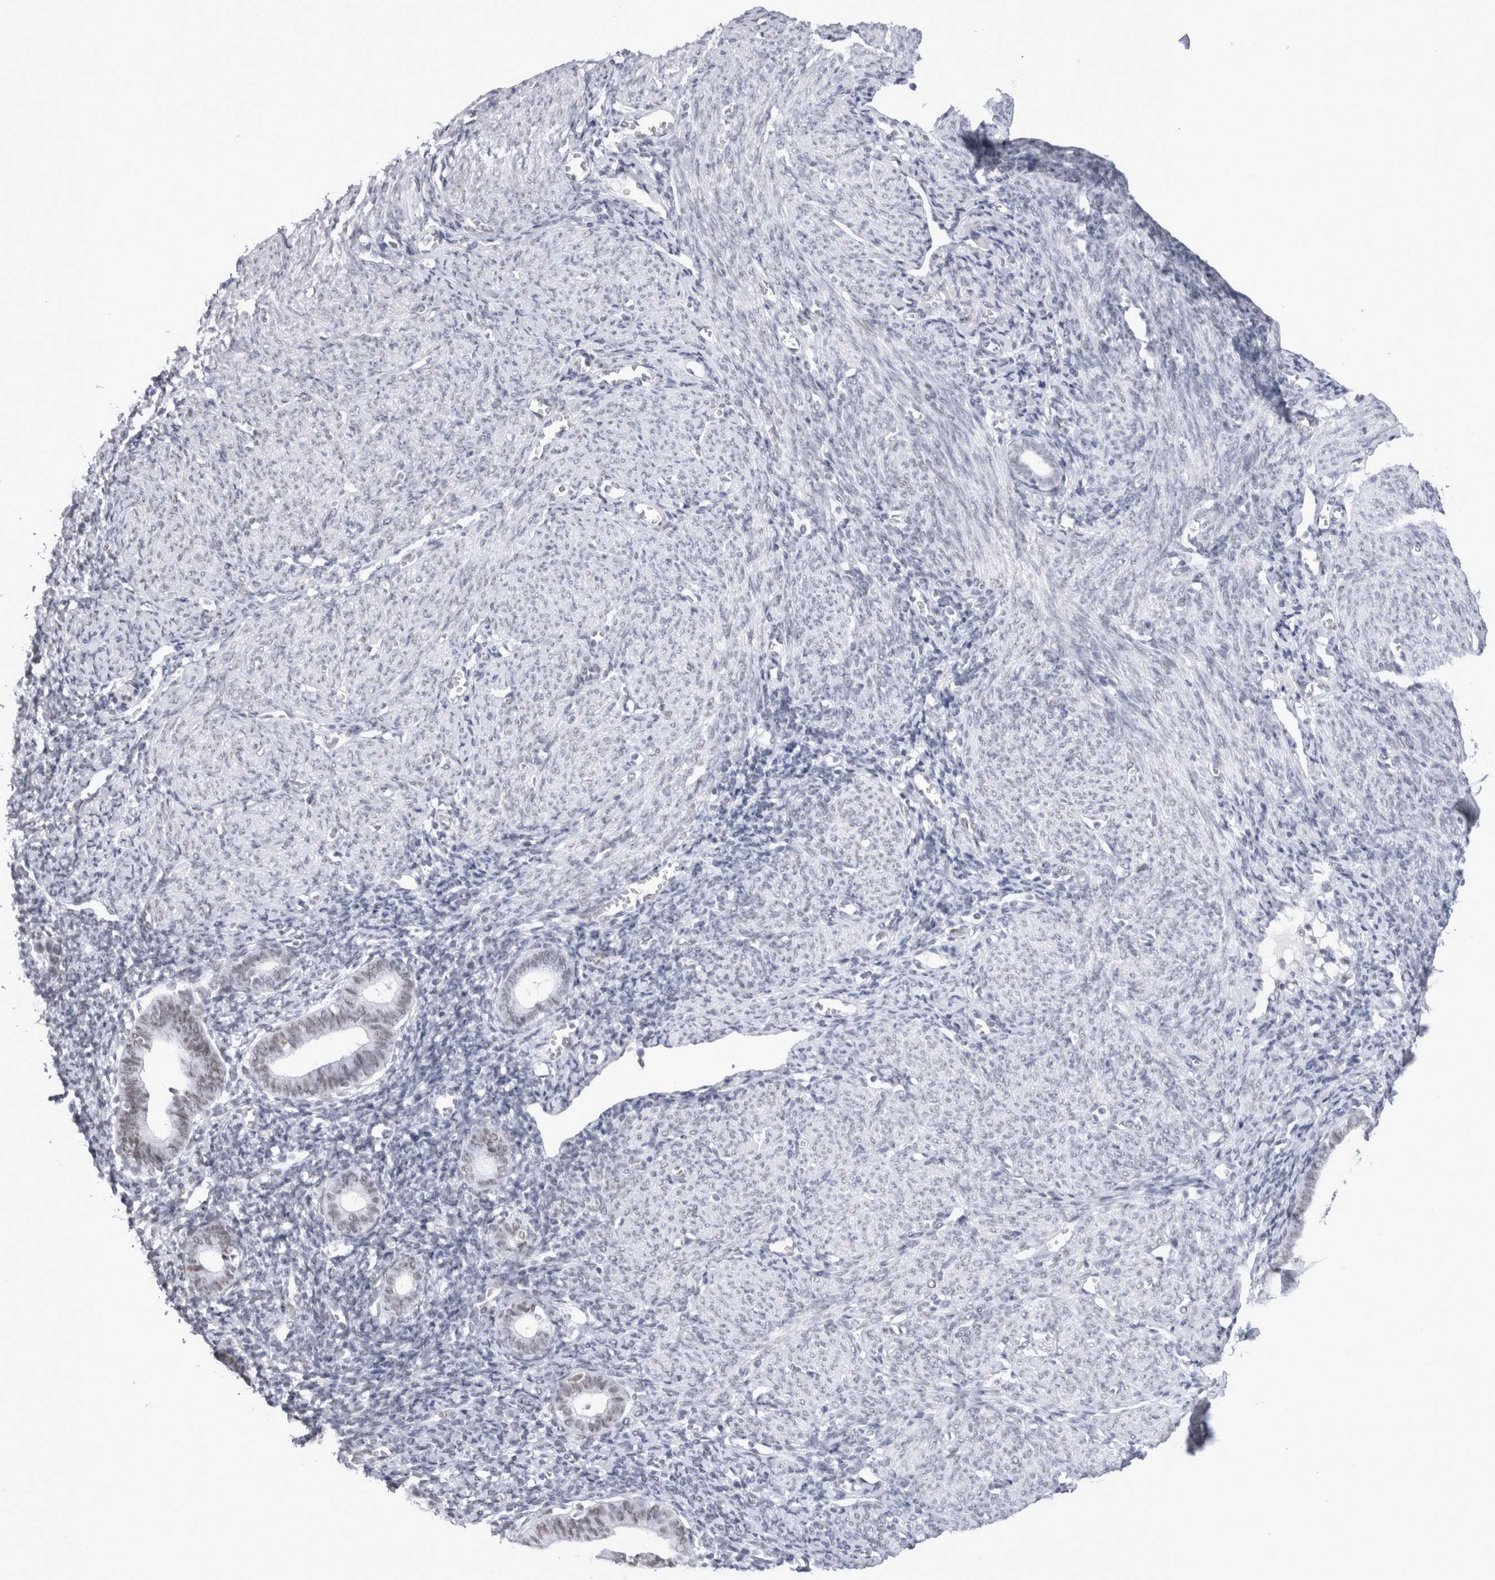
{"staining": {"intensity": "weak", "quantity": "<25%", "location": "nuclear"}, "tissue": "endometrium", "cell_type": "Cells in endometrial stroma", "image_type": "normal", "snomed": [{"axis": "morphology", "description": "Normal tissue, NOS"}, {"axis": "morphology", "description": "Adenocarcinoma, NOS"}, {"axis": "topography", "description": "Endometrium"}], "caption": "IHC image of benign human endometrium stained for a protein (brown), which reveals no positivity in cells in endometrial stroma.", "gene": "API5", "patient": {"sex": "female", "age": 57}}